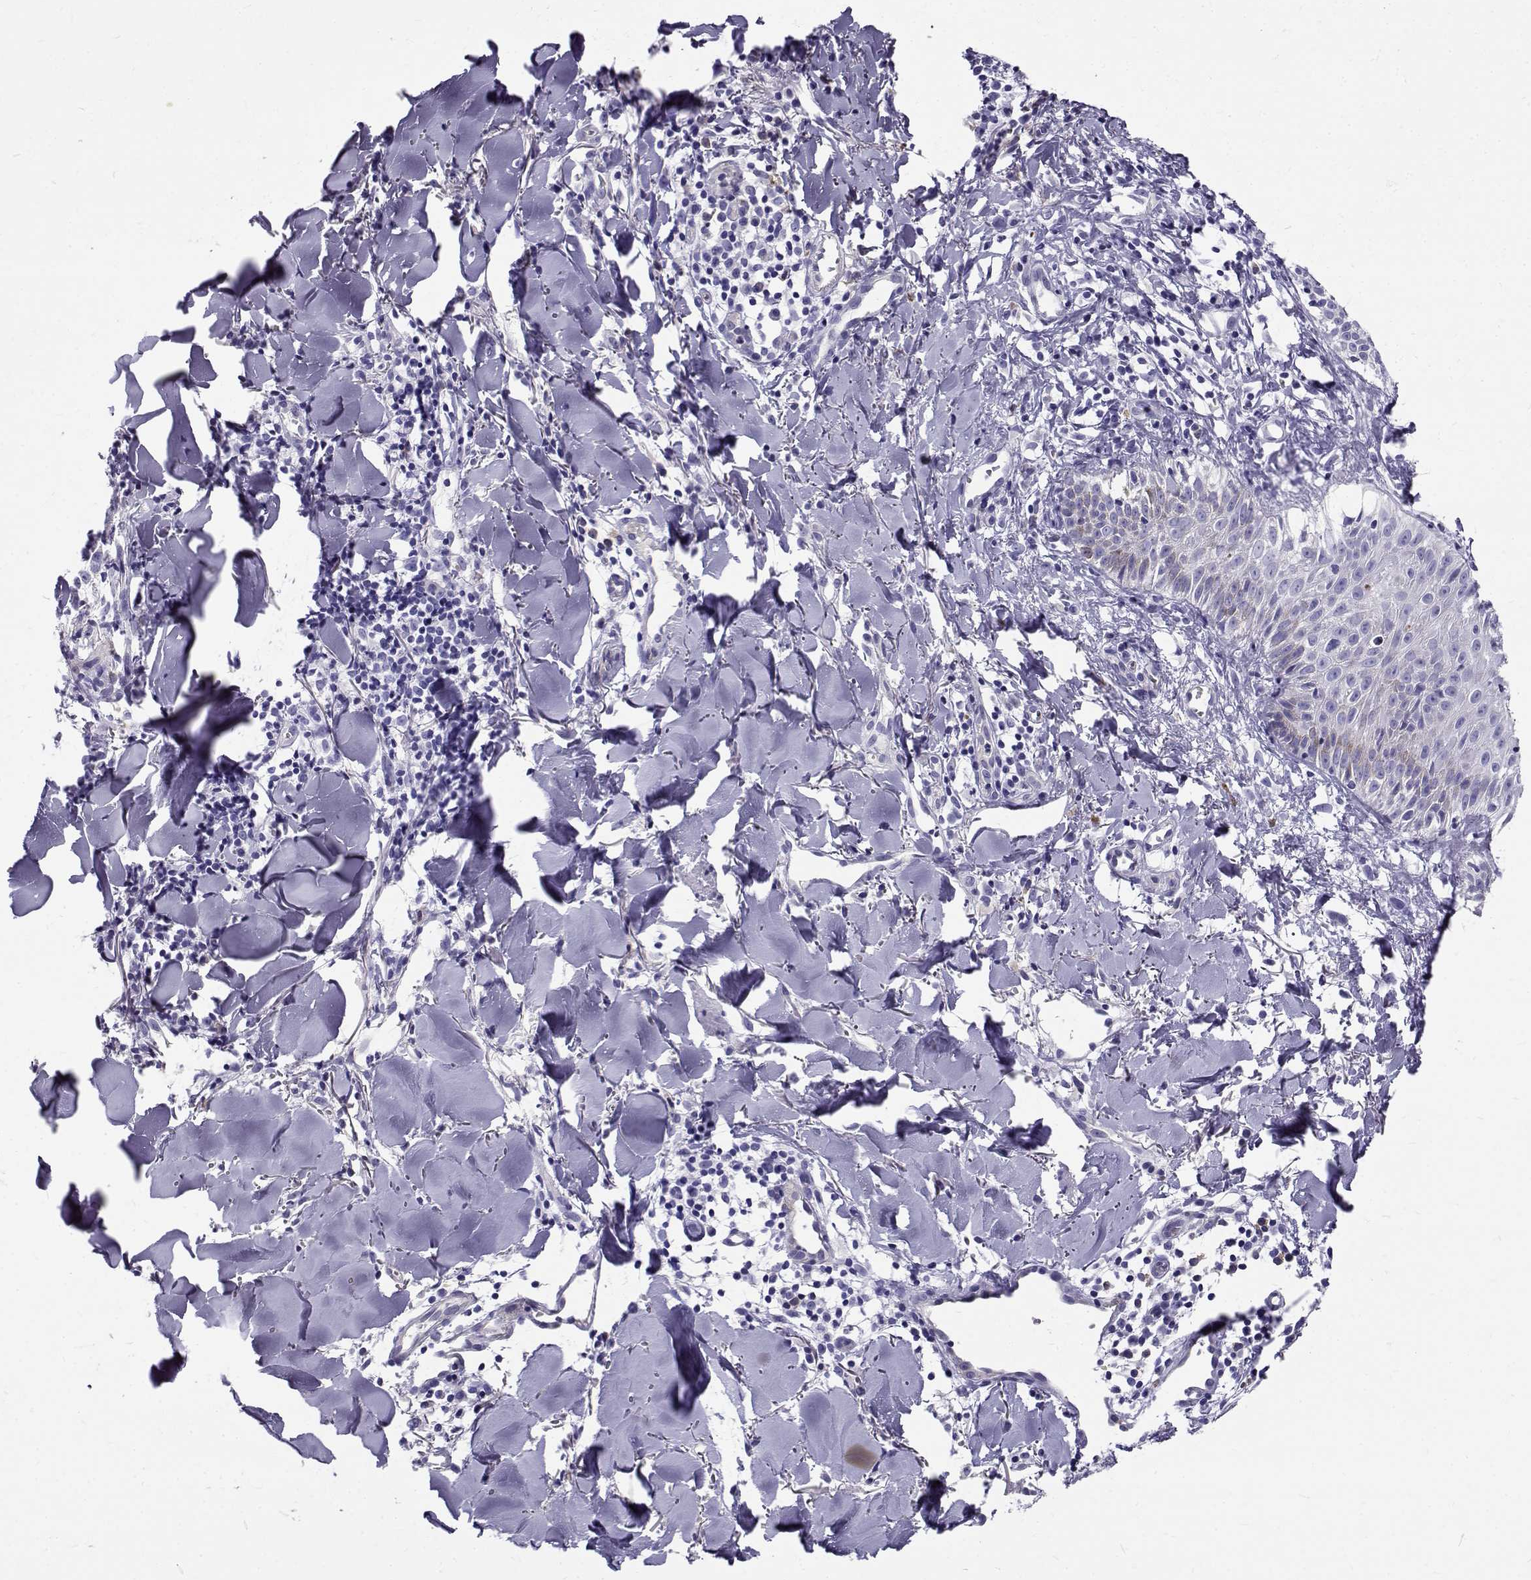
{"staining": {"intensity": "negative", "quantity": "none", "location": "none"}, "tissue": "melanoma", "cell_type": "Tumor cells", "image_type": "cancer", "snomed": [{"axis": "morphology", "description": "Malignant melanoma, NOS"}, {"axis": "topography", "description": "Skin"}], "caption": "Protein analysis of malignant melanoma shows no significant positivity in tumor cells. Brightfield microscopy of IHC stained with DAB (3,3'-diaminobenzidine) (brown) and hematoxylin (blue), captured at high magnification.", "gene": "IGSF1", "patient": {"sex": "male", "age": 51}}